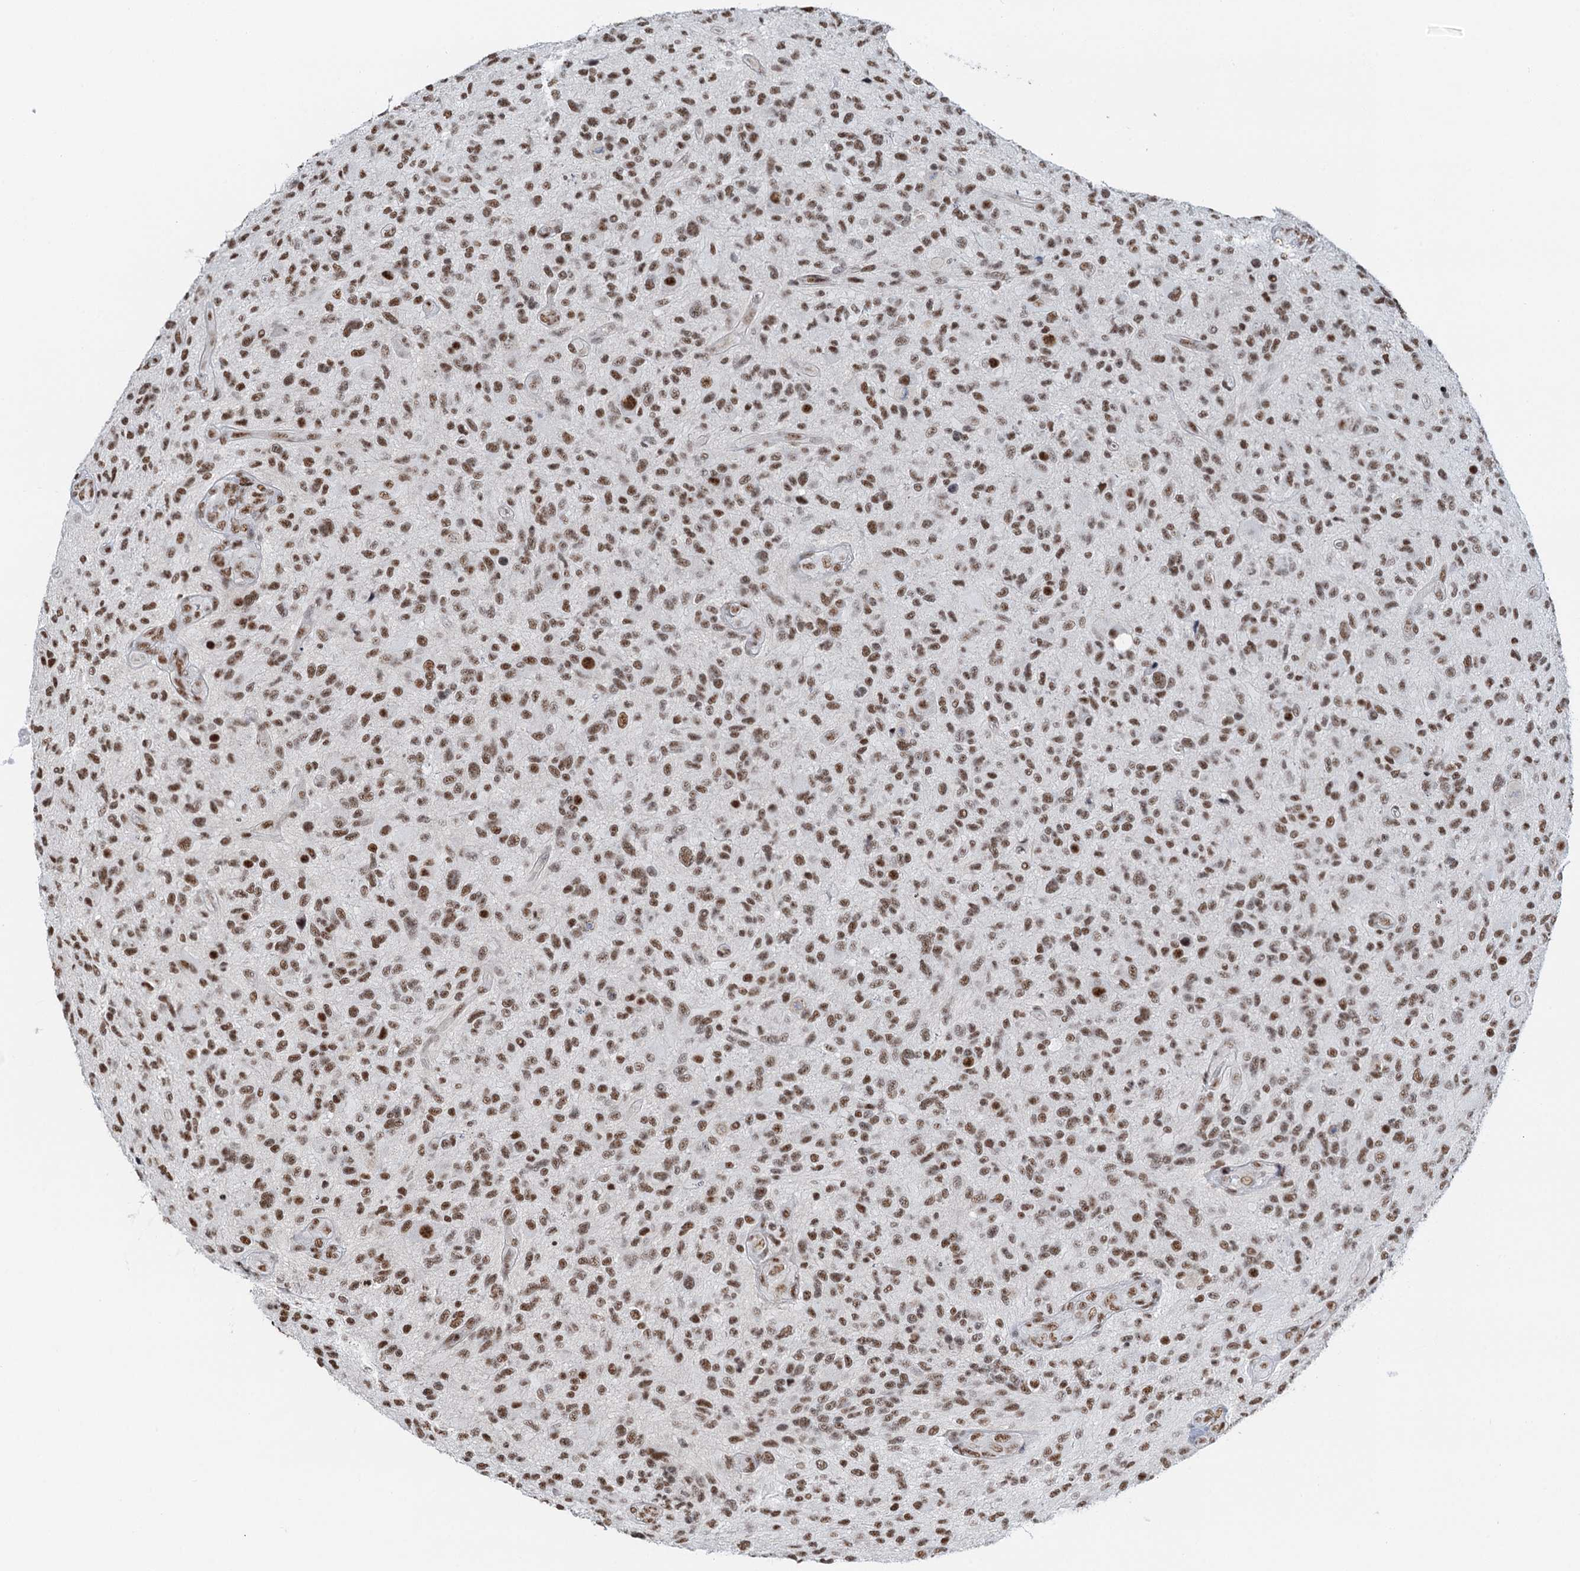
{"staining": {"intensity": "moderate", "quantity": ">75%", "location": "nuclear"}, "tissue": "glioma", "cell_type": "Tumor cells", "image_type": "cancer", "snomed": [{"axis": "morphology", "description": "Glioma, malignant, High grade"}, {"axis": "topography", "description": "Brain"}], "caption": "This histopathology image reveals IHC staining of high-grade glioma (malignant), with medium moderate nuclear positivity in approximately >75% of tumor cells.", "gene": "ZNF609", "patient": {"sex": "male", "age": 47}}